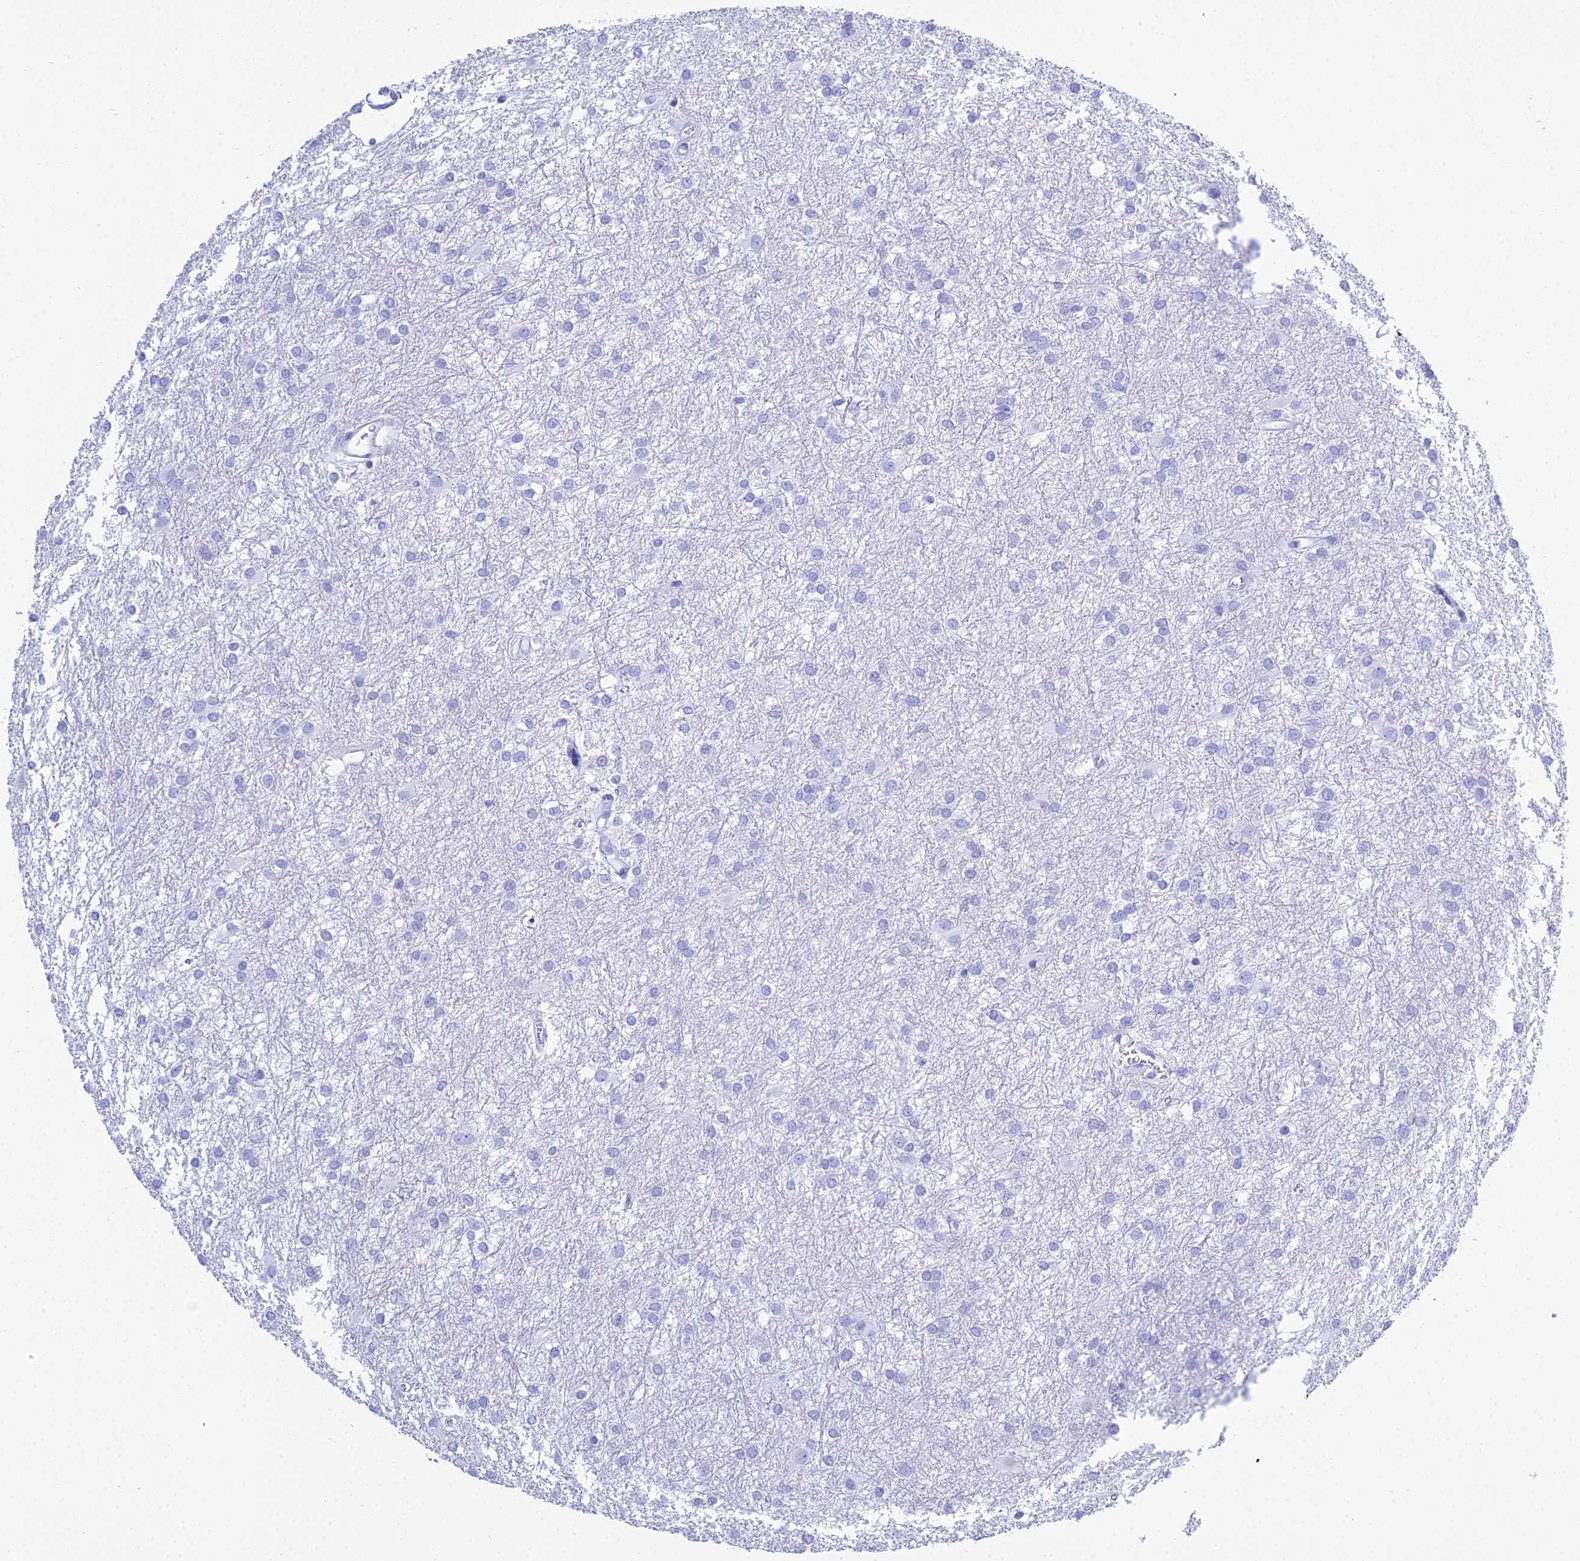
{"staining": {"intensity": "negative", "quantity": "none", "location": "none"}, "tissue": "glioma", "cell_type": "Tumor cells", "image_type": "cancer", "snomed": [{"axis": "morphology", "description": "Glioma, malignant, High grade"}, {"axis": "topography", "description": "Brain"}], "caption": "Micrograph shows no significant protein expression in tumor cells of malignant glioma (high-grade).", "gene": "PATE4", "patient": {"sex": "female", "age": 50}}